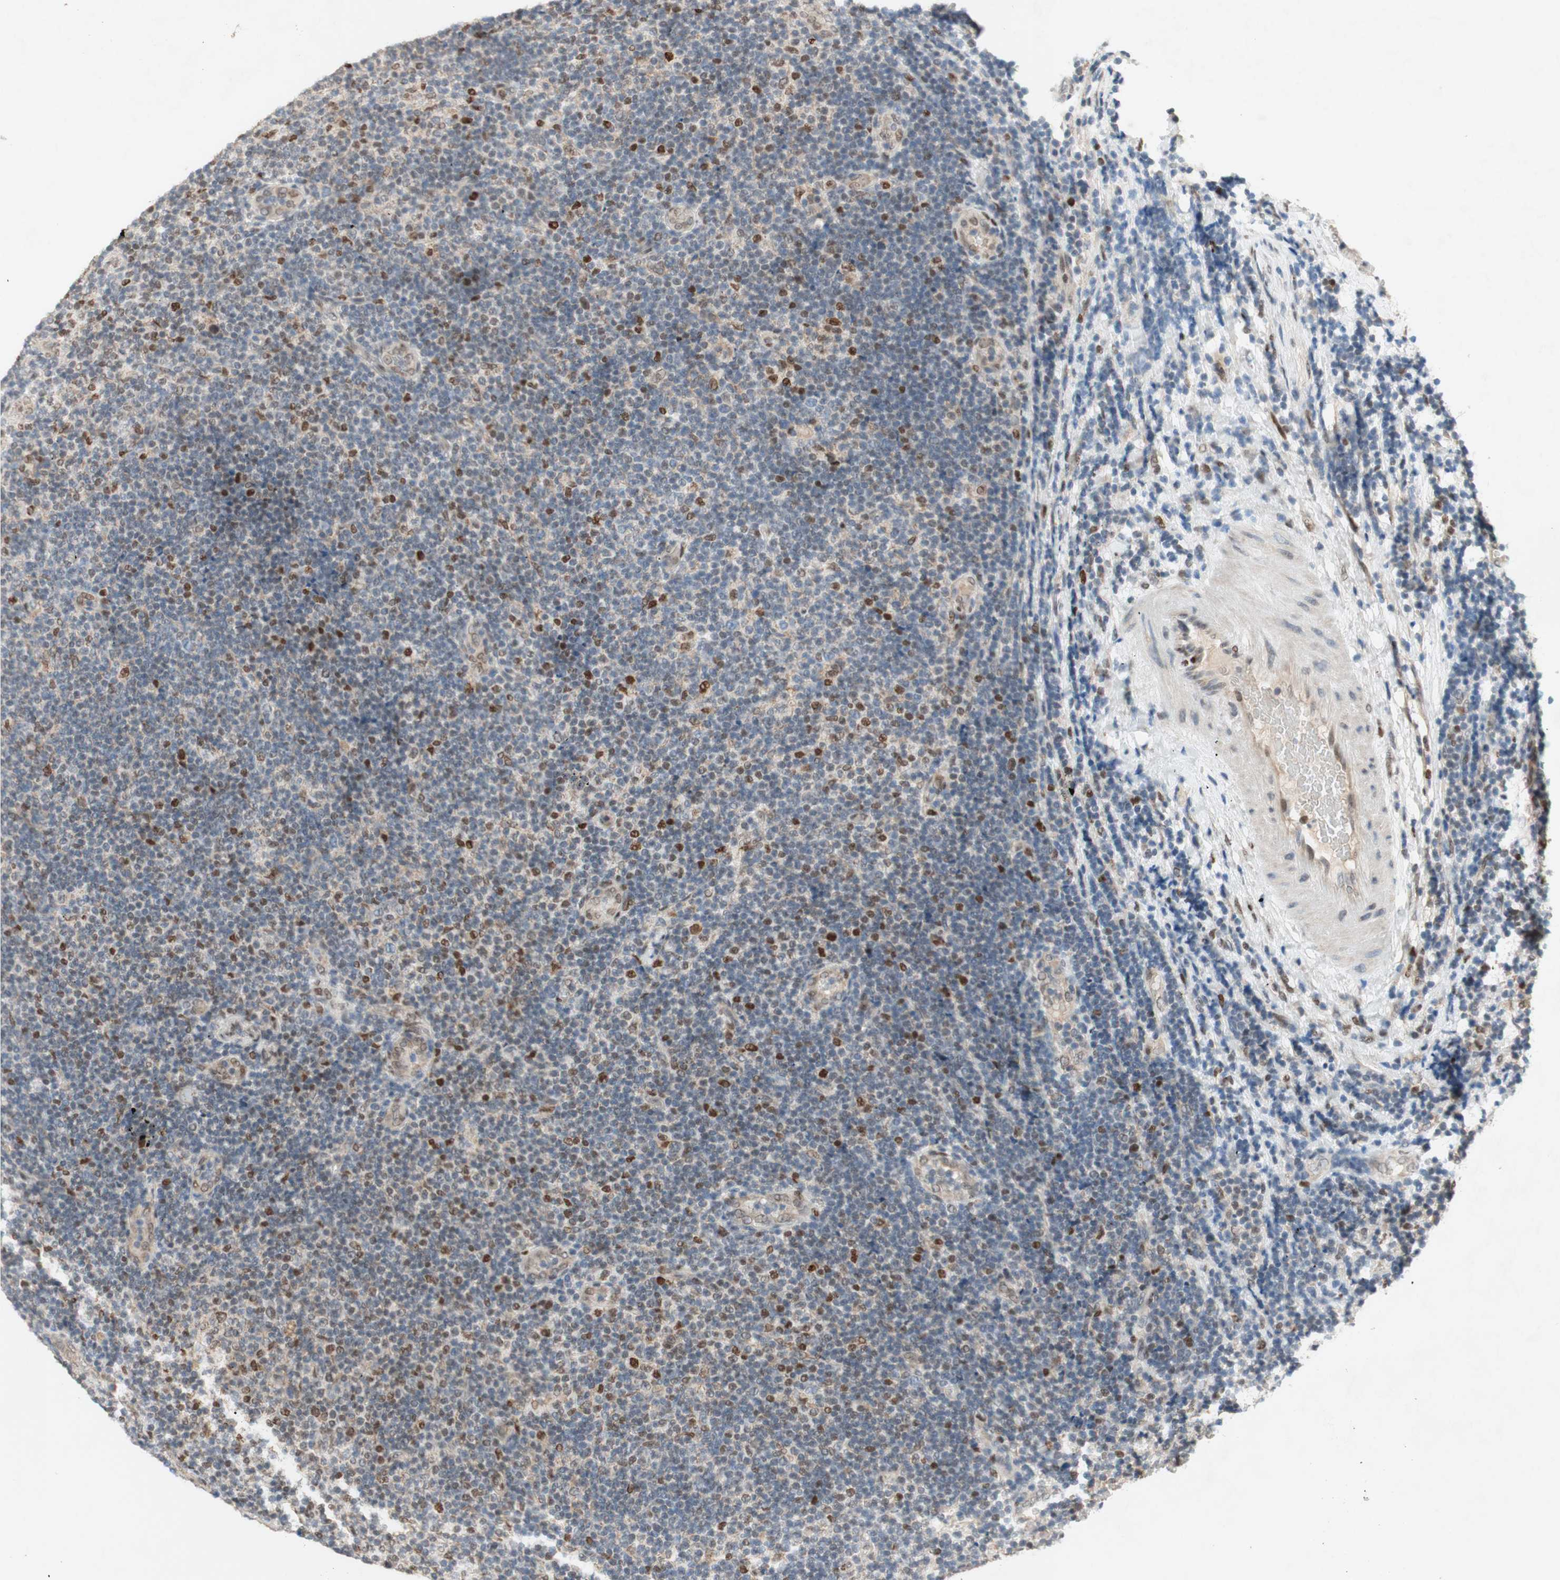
{"staining": {"intensity": "negative", "quantity": "none", "location": "none"}, "tissue": "lymphoma", "cell_type": "Tumor cells", "image_type": "cancer", "snomed": [{"axis": "morphology", "description": "Malignant lymphoma, non-Hodgkin's type, Low grade"}, {"axis": "topography", "description": "Lymph node"}], "caption": "Protein analysis of lymphoma reveals no significant expression in tumor cells.", "gene": "DNMT3A", "patient": {"sex": "male", "age": 83}}